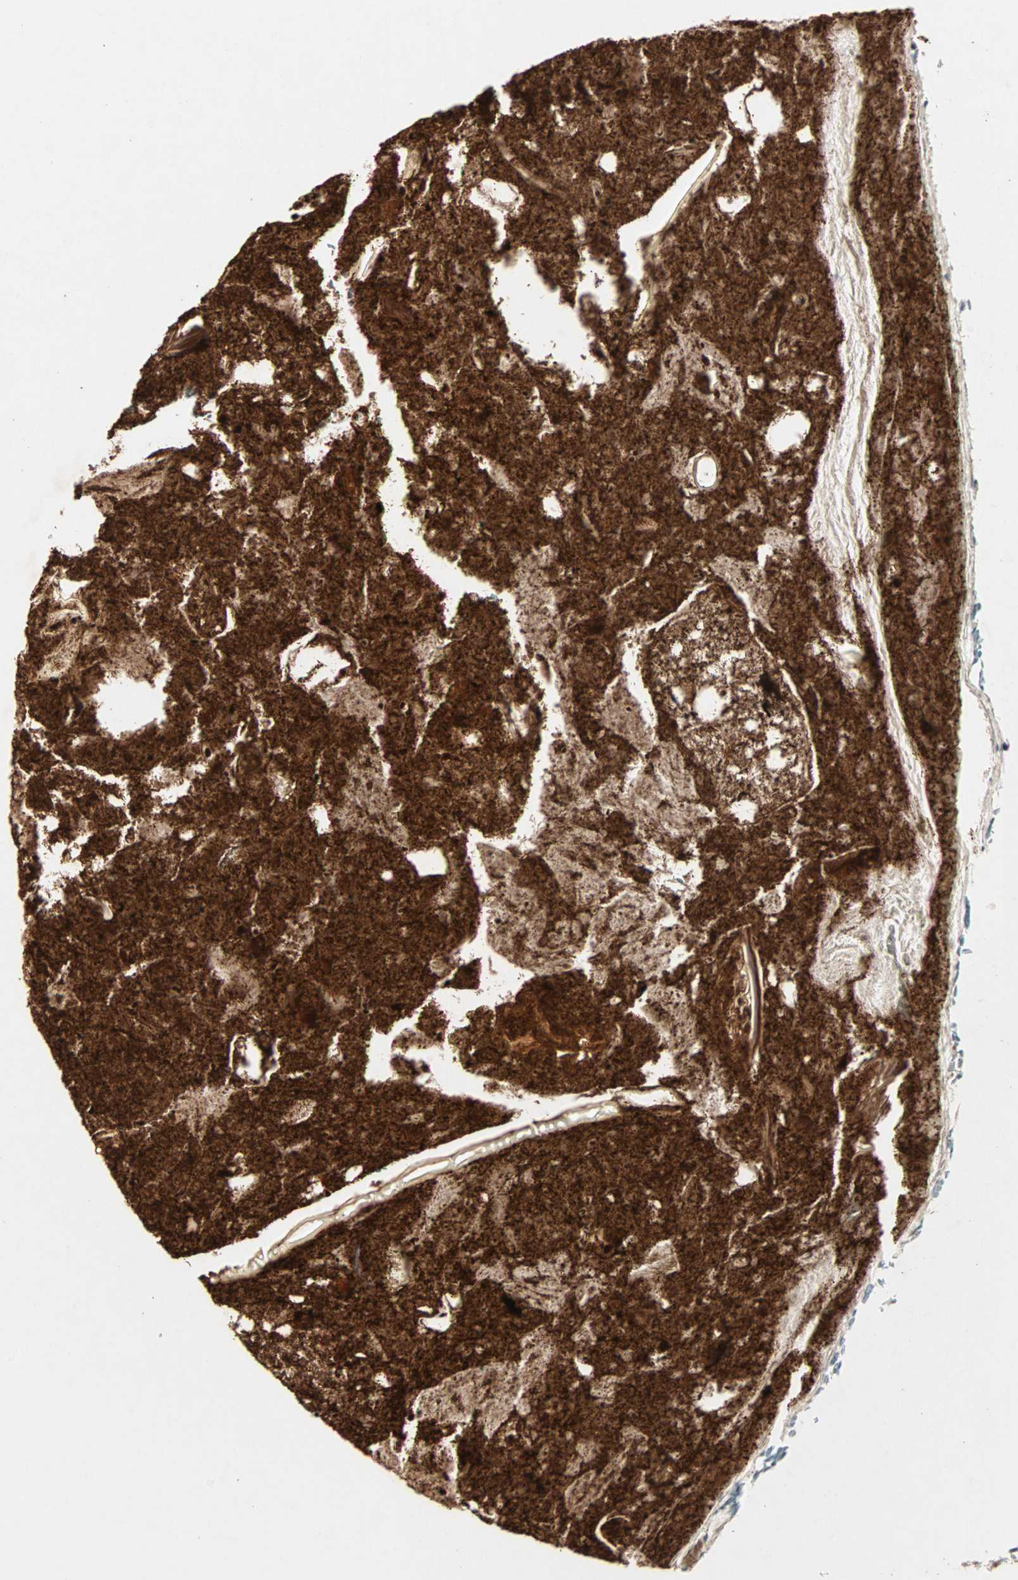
{"staining": {"intensity": "moderate", "quantity": ">75%", "location": "cytoplasmic/membranous"}, "tissue": "appendix", "cell_type": "Glandular cells", "image_type": "normal", "snomed": [{"axis": "morphology", "description": "Normal tissue, NOS"}, {"axis": "topography", "description": "Appendix"}], "caption": "Immunohistochemistry staining of benign appendix, which displays medium levels of moderate cytoplasmic/membranous positivity in about >75% of glandular cells indicating moderate cytoplasmic/membranous protein positivity. The staining was performed using DAB (3,3'-diaminobenzidine) (brown) for protein detection and nuclei were counterstained in hematoxylin (blue).", "gene": "ZNF37A", "patient": {"sex": "female", "age": 10}}